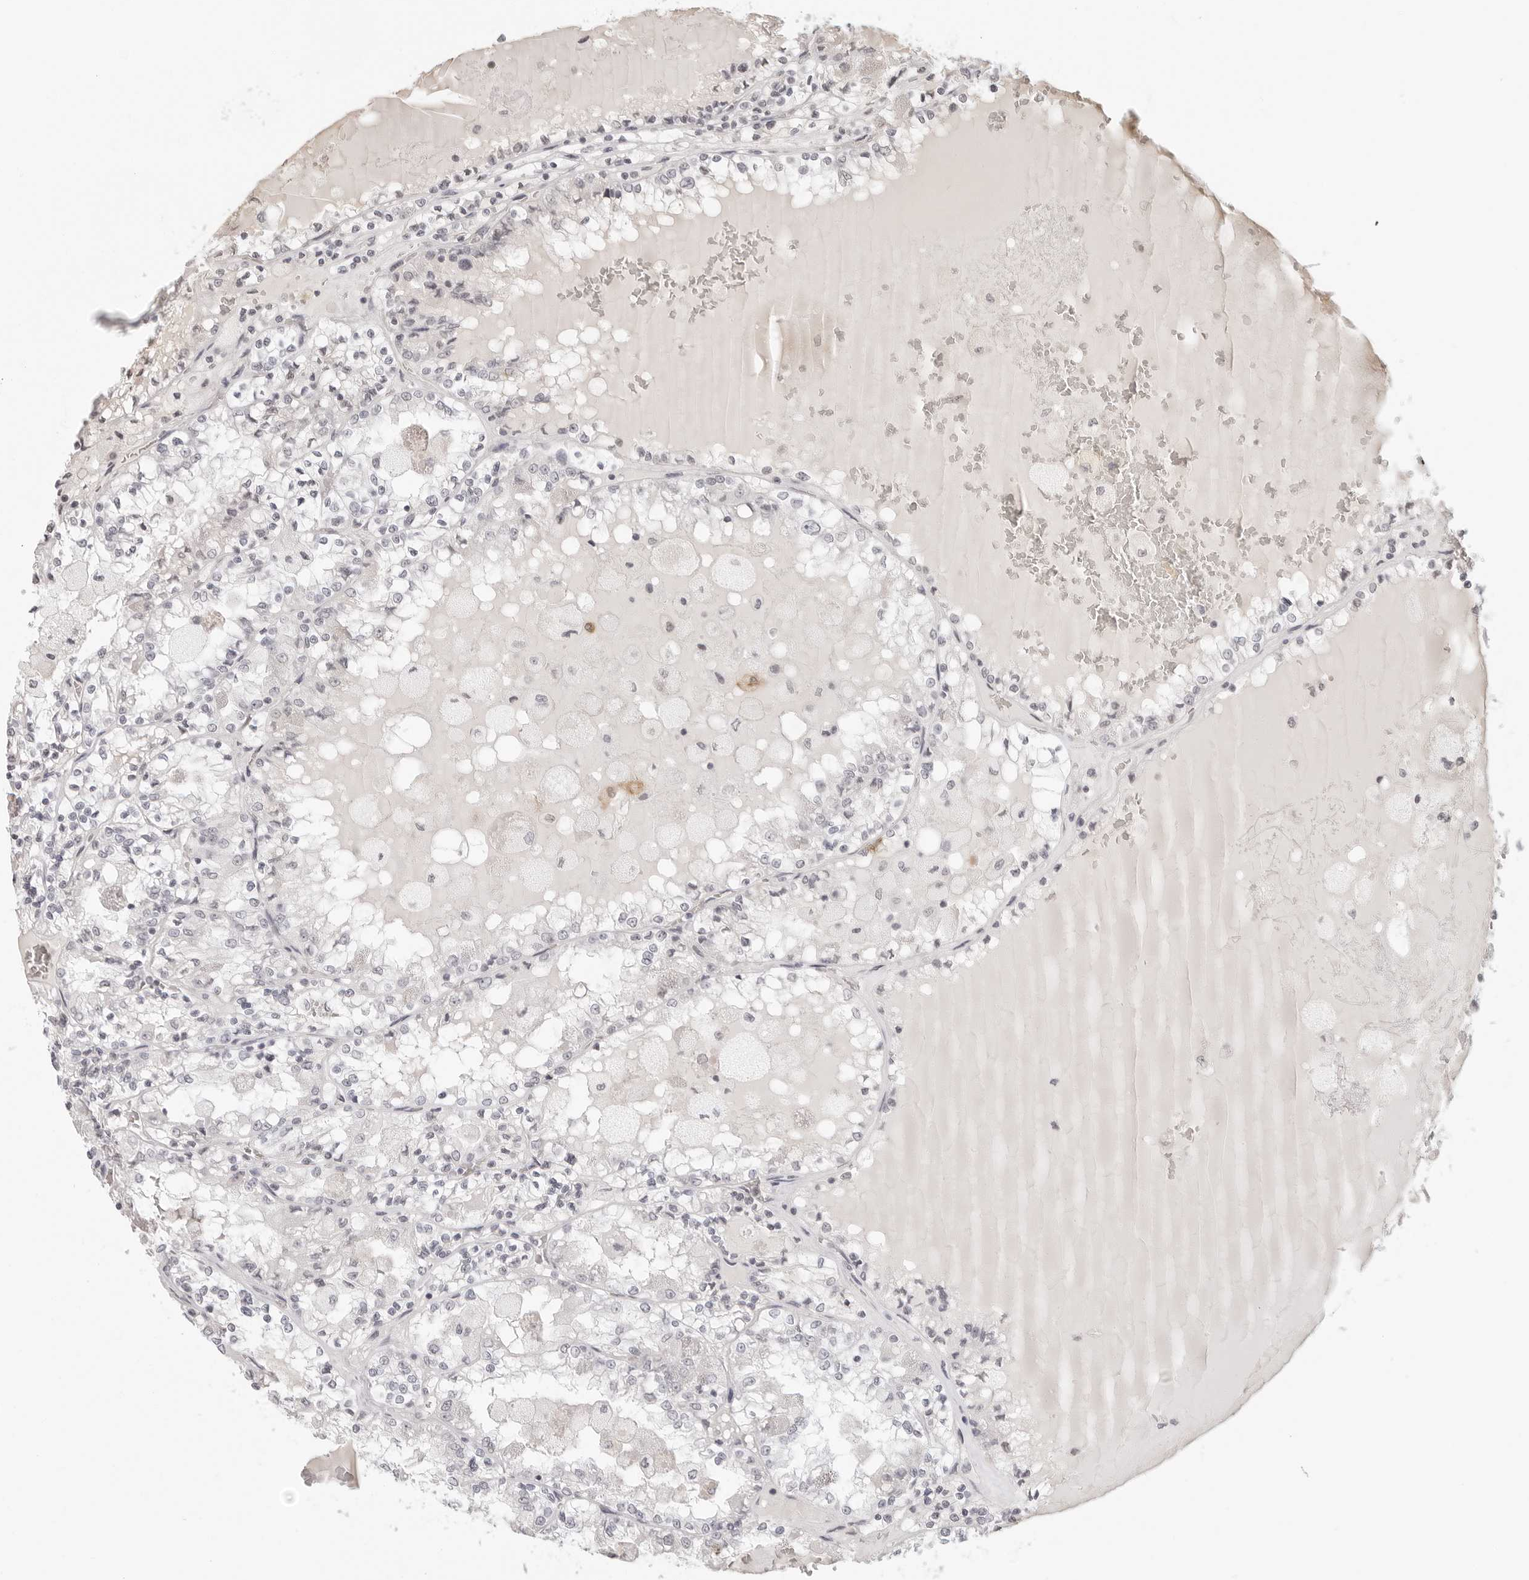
{"staining": {"intensity": "negative", "quantity": "none", "location": "none"}, "tissue": "renal cancer", "cell_type": "Tumor cells", "image_type": "cancer", "snomed": [{"axis": "morphology", "description": "Adenocarcinoma, NOS"}, {"axis": "topography", "description": "Kidney"}], "caption": "Immunohistochemical staining of renal cancer demonstrates no significant positivity in tumor cells.", "gene": "MSH6", "patient": {"sex": "female", "age": 56}}